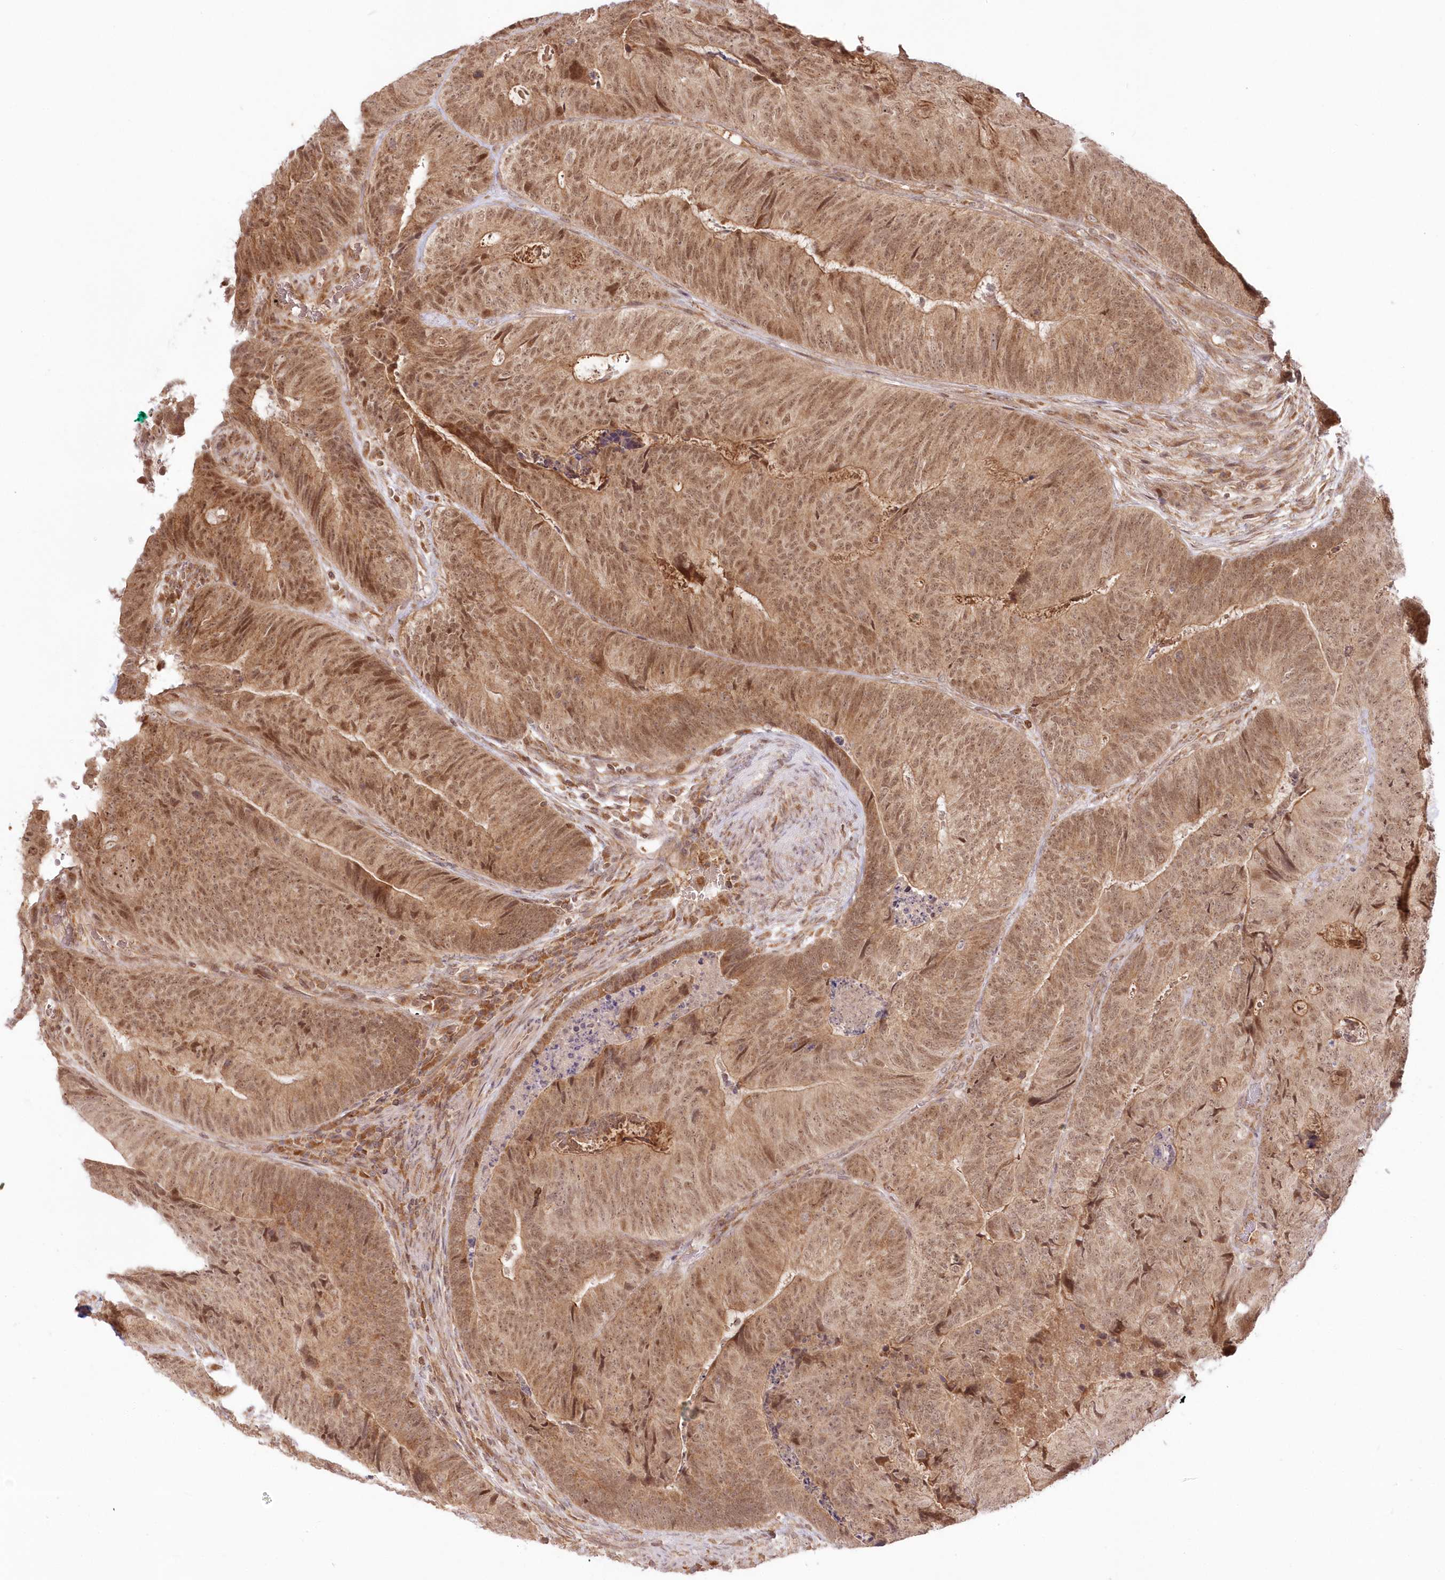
{"staining": {"intensity": "moderate", "quantity": ">75%", "location": "cytoplasmic/membranous,nuclear"}, "tissue": "colorectal cancer", "cell_type": "Tumor cells", "image_type": "cancer", "snomed": [{"axis": "morphology", "description": "Adenocarcinoma, NOS"}, {"axis": "topography", "description": "Colon"}], "caption": "IHC (DAB (3,3'-diaminobenzidine)) staining of human colorectal adenocarcinoma shows moderate cytoplasmic/membranous and nuclear protein staining in approximately >75% of tumor cells. The protein of interest is stained brown, and the nuclei are stained in blue (DAB (3,3'-diaminobenzidine) IHC with brightfield microscopy, high magnification).", "gene": "MTMR3", "patient": {"sex": "female", "age": 67}}